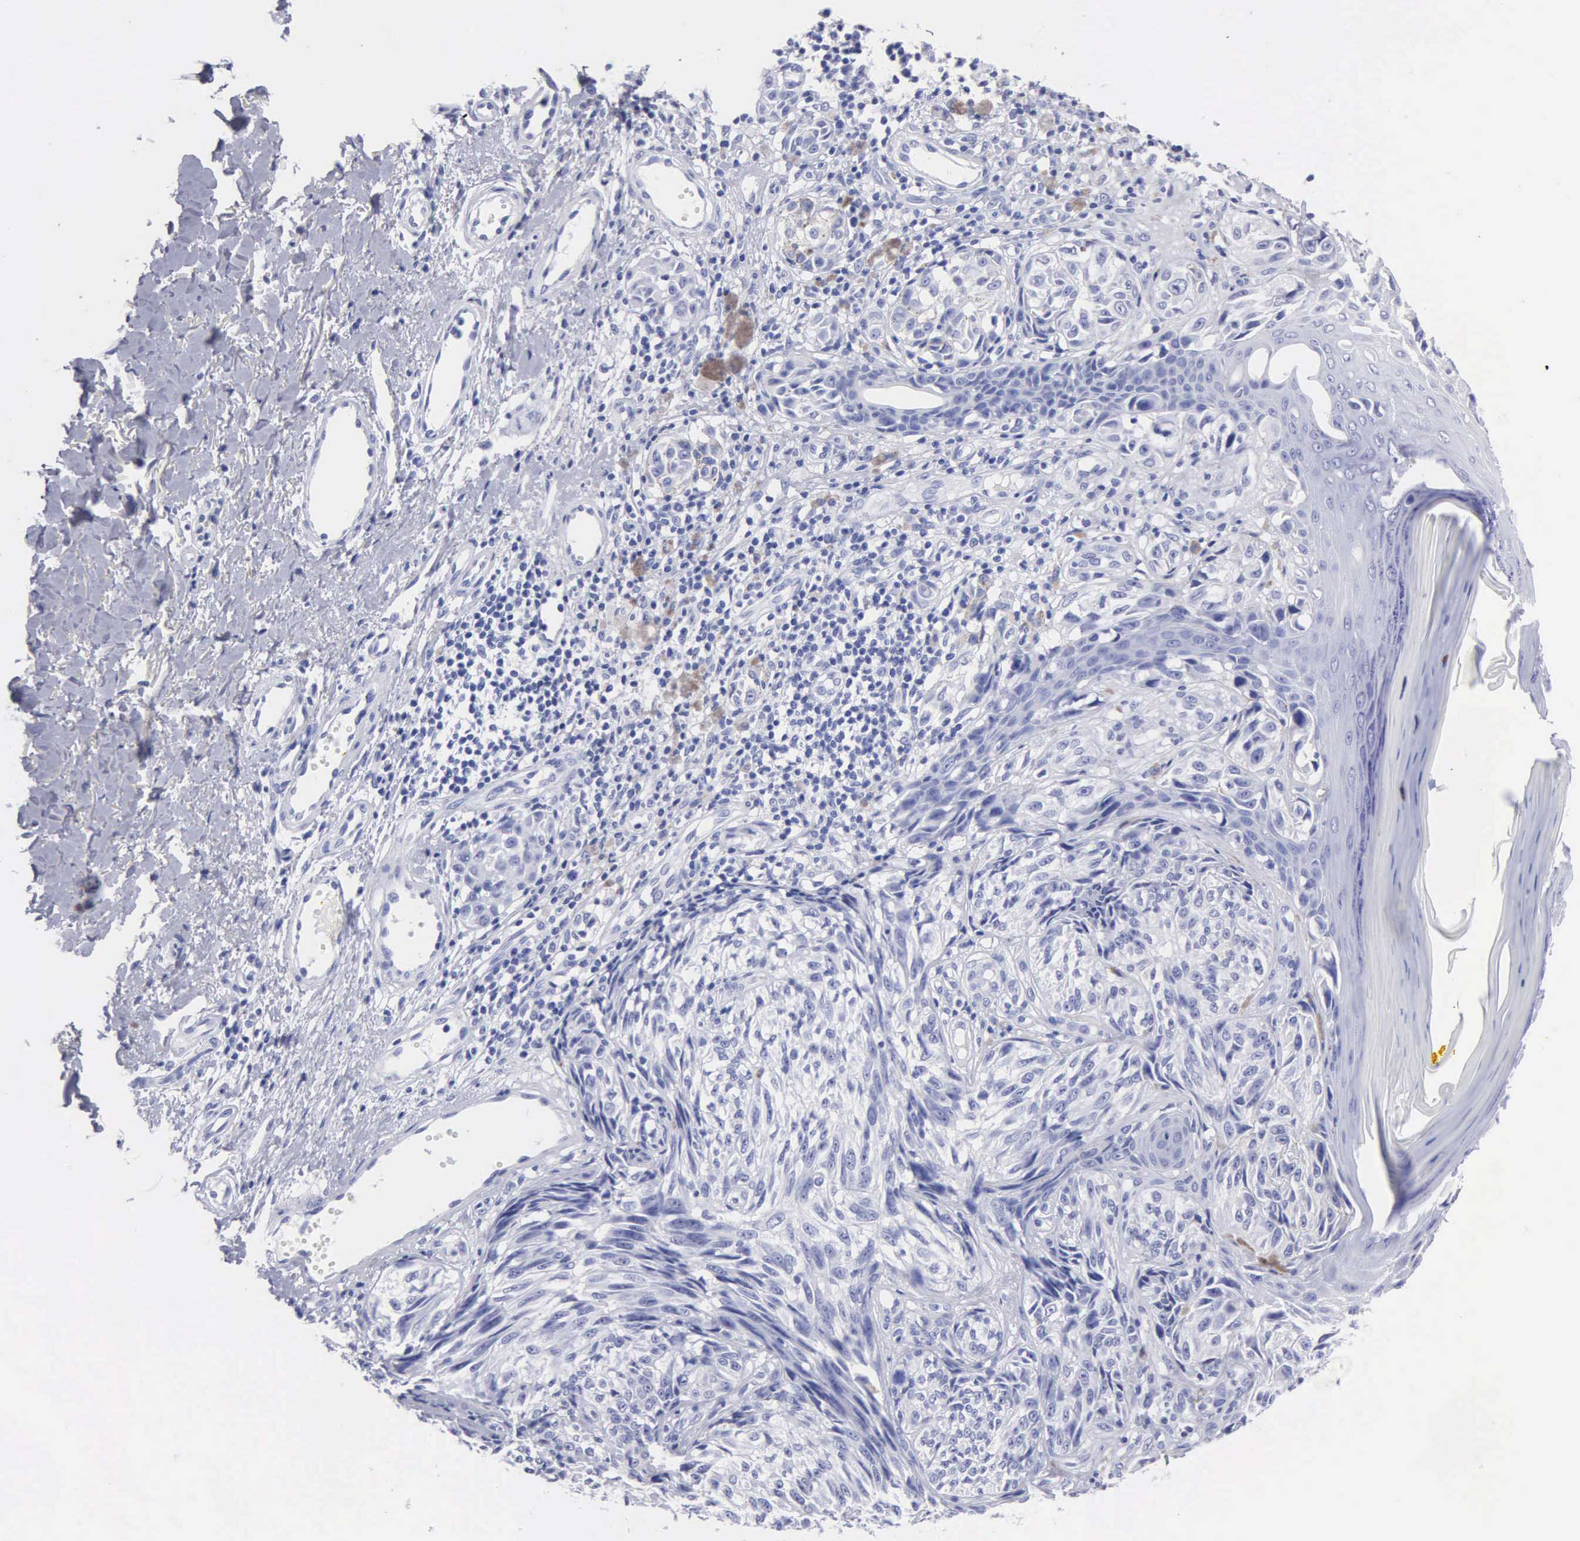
{"staining": {"intensity": "negative", "quantity": "none", "location": "none"}, "tissue": "melanoma", "cell_type": "Tumor cells", "image_type": "cancer", "snomed": [{"axis": "morphology", "description": "Malignant melanoma, NOS"}, {"axis": "topography", "description": "Skin"}], "caption": "Photomicrograph shows no significant protein expression in tumor cells of melanoma.", "gene": "CYP19A1", "patient": {"sex": "male", "age": 67}}